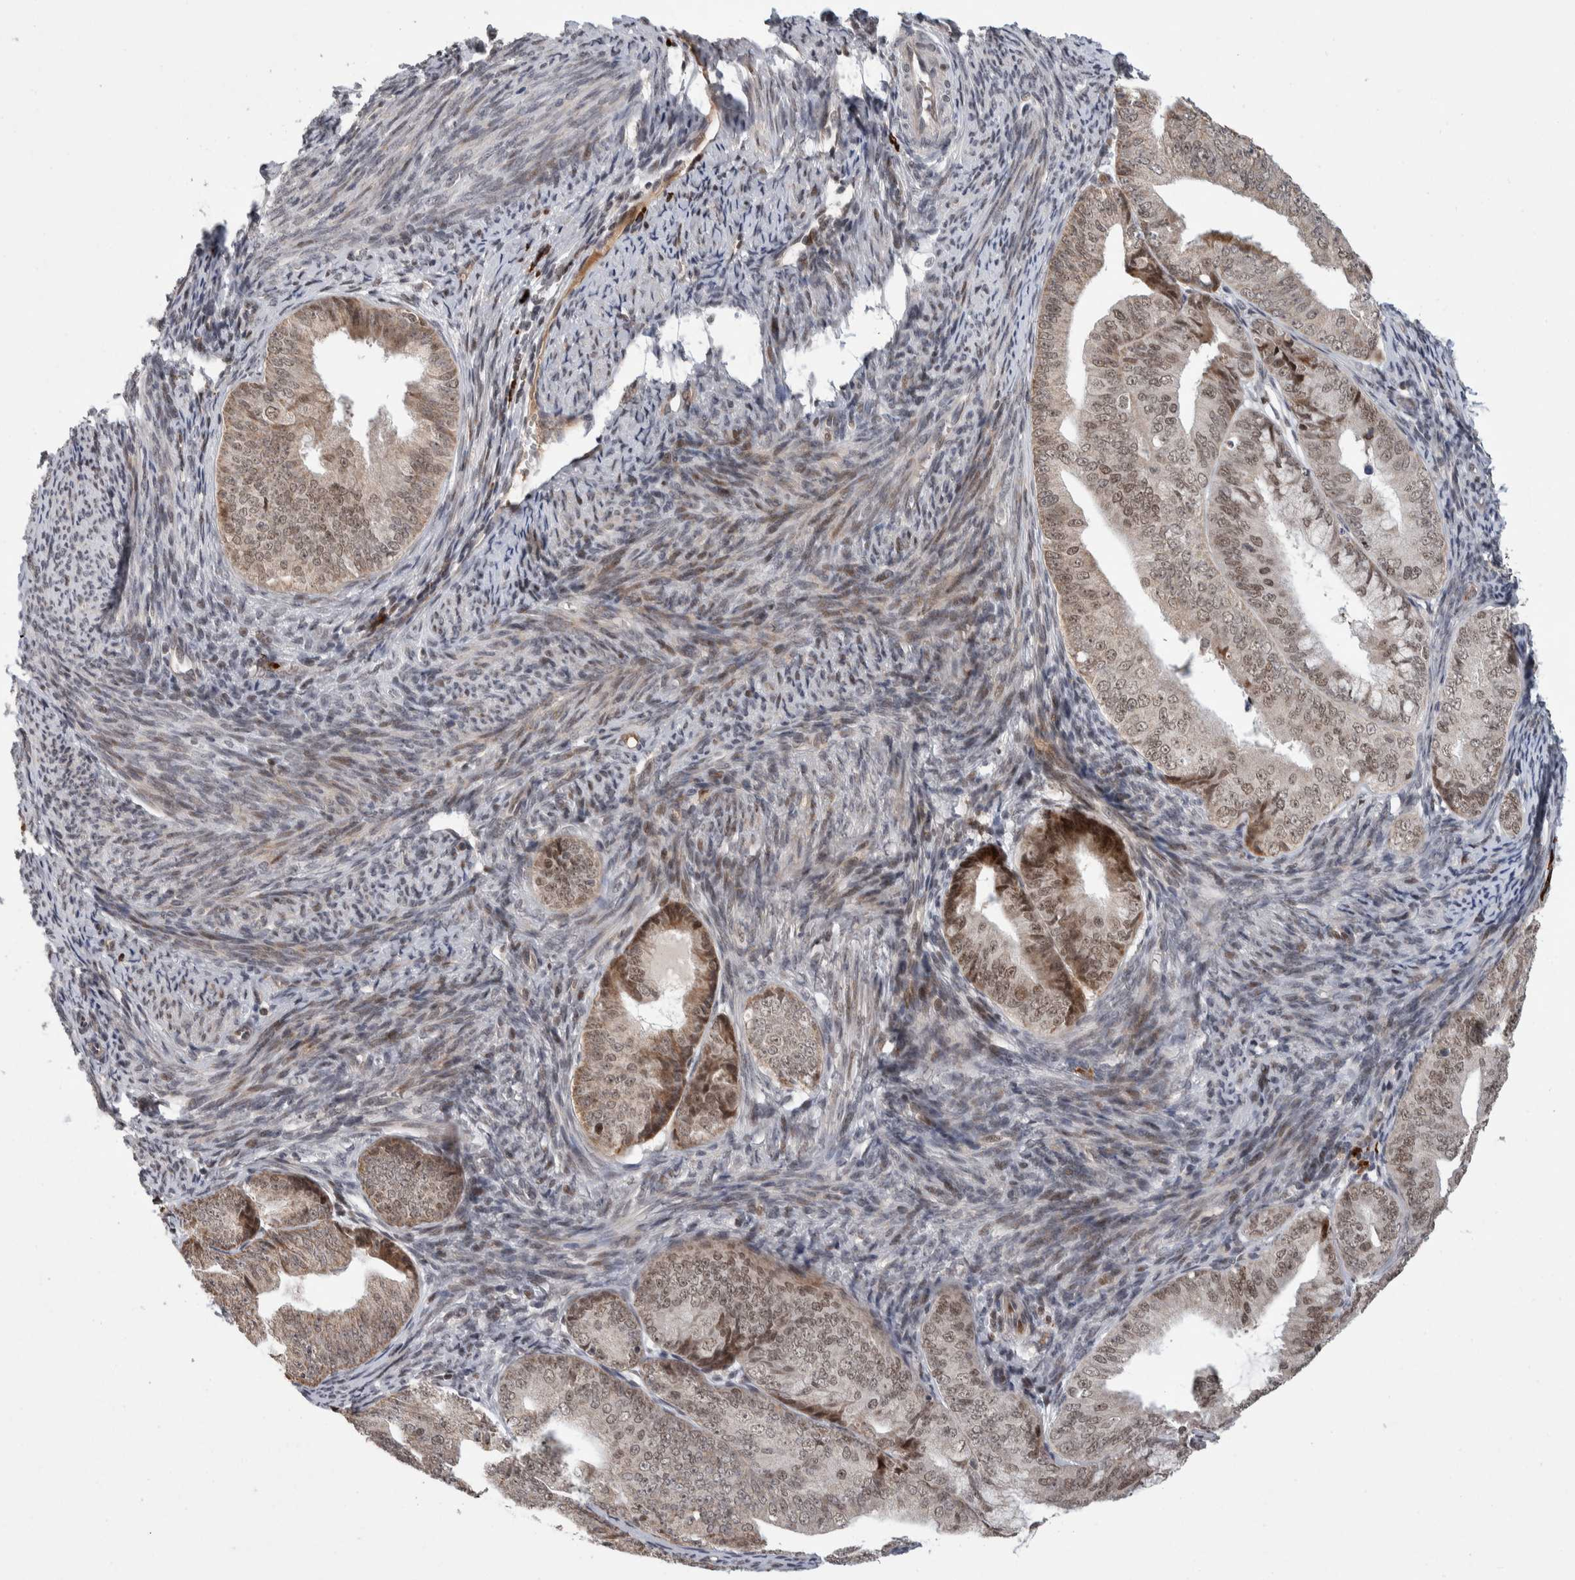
{"staining": {"intensity": "weak", "quantity": ">75%", "location": "nuclear"}, "tissue": "endometrial cancer", "cell_type": "Tumor cells", "image_type": "cancer", "snomed": [{"axis": "morphology", "description": "Adenocarcinoma, NOS"}, {"axis": "topography", "description": "Endometrium"}], "caption": "Protein expression analysis of human endometrial cancer reveals weak nuclear positivity in about >75% of tumor cells. (DAB (3,3'-diaminobenzidine) = brown stain, brightfield microscopy at high magnification).", "gene": "ZNF592", "patient": {"sex": "female", "age": 63}}